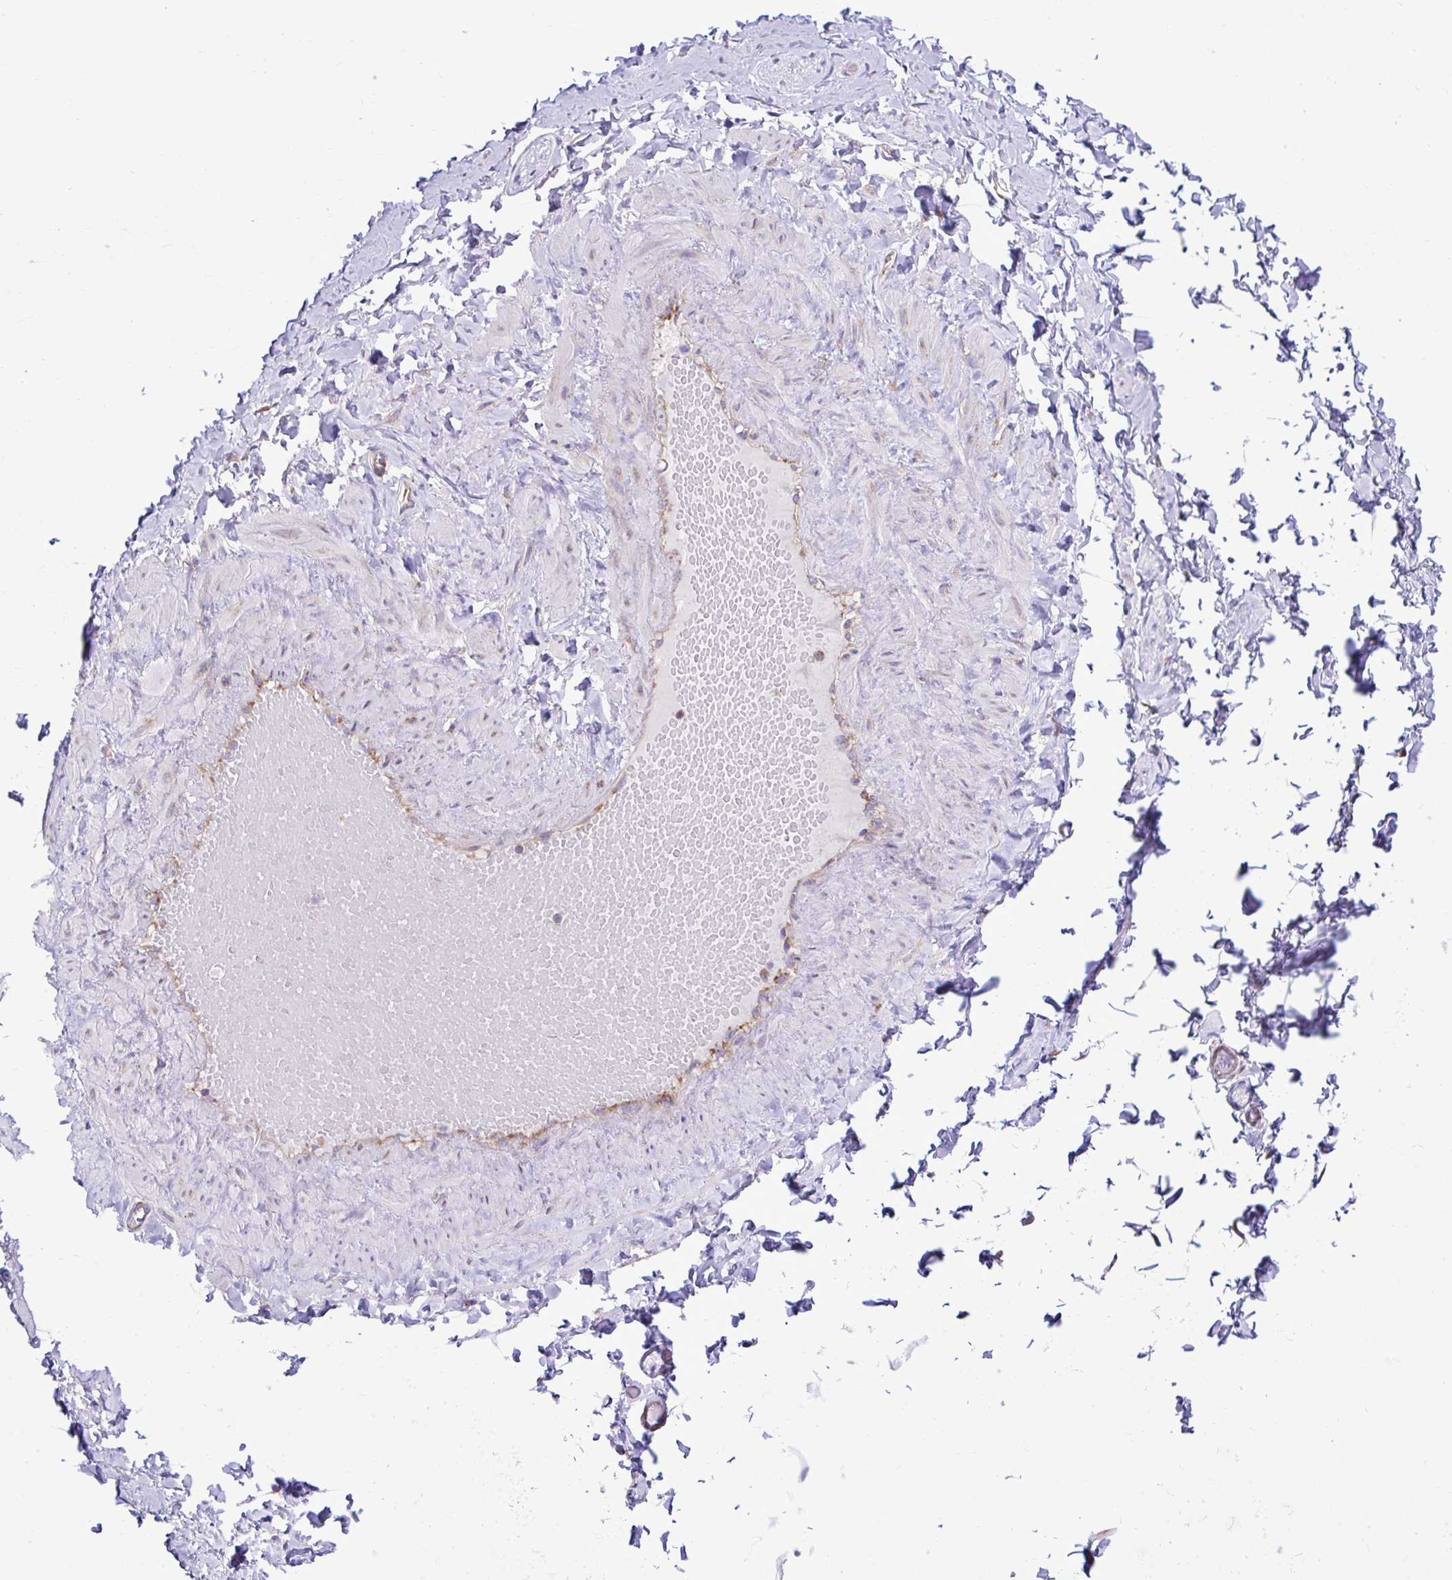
{"staining": {"intensity": "negative", "quantity": "none", "location": "none"}, "tissue": "adipose tissue", "cell_type": "Adipocytes", "image_type": "normal", "snomed": [{"axis": "morphology", "description": "Normal tissue, NOS"}, {"axis": "topography", "description": "Soft tissue"}, {"axis": "topography", "description": "Adipose tissue"}, {"axis": "topography", "description": "Vascular tissue"}, {"axis": "topography", "description": "Peripheral nerve tissue"}], "caption": "Immunohistochemical staining of benign adipose tissue exhibits no significant expression in adipocytes. The staining was performed using DAB to visualize the protein expression in brown, while the nuclei were stained in blue with hematoxylin (Magnification: 20x).", "gene": "RPL7", "patient": {"sex": "male", "age": 29}}